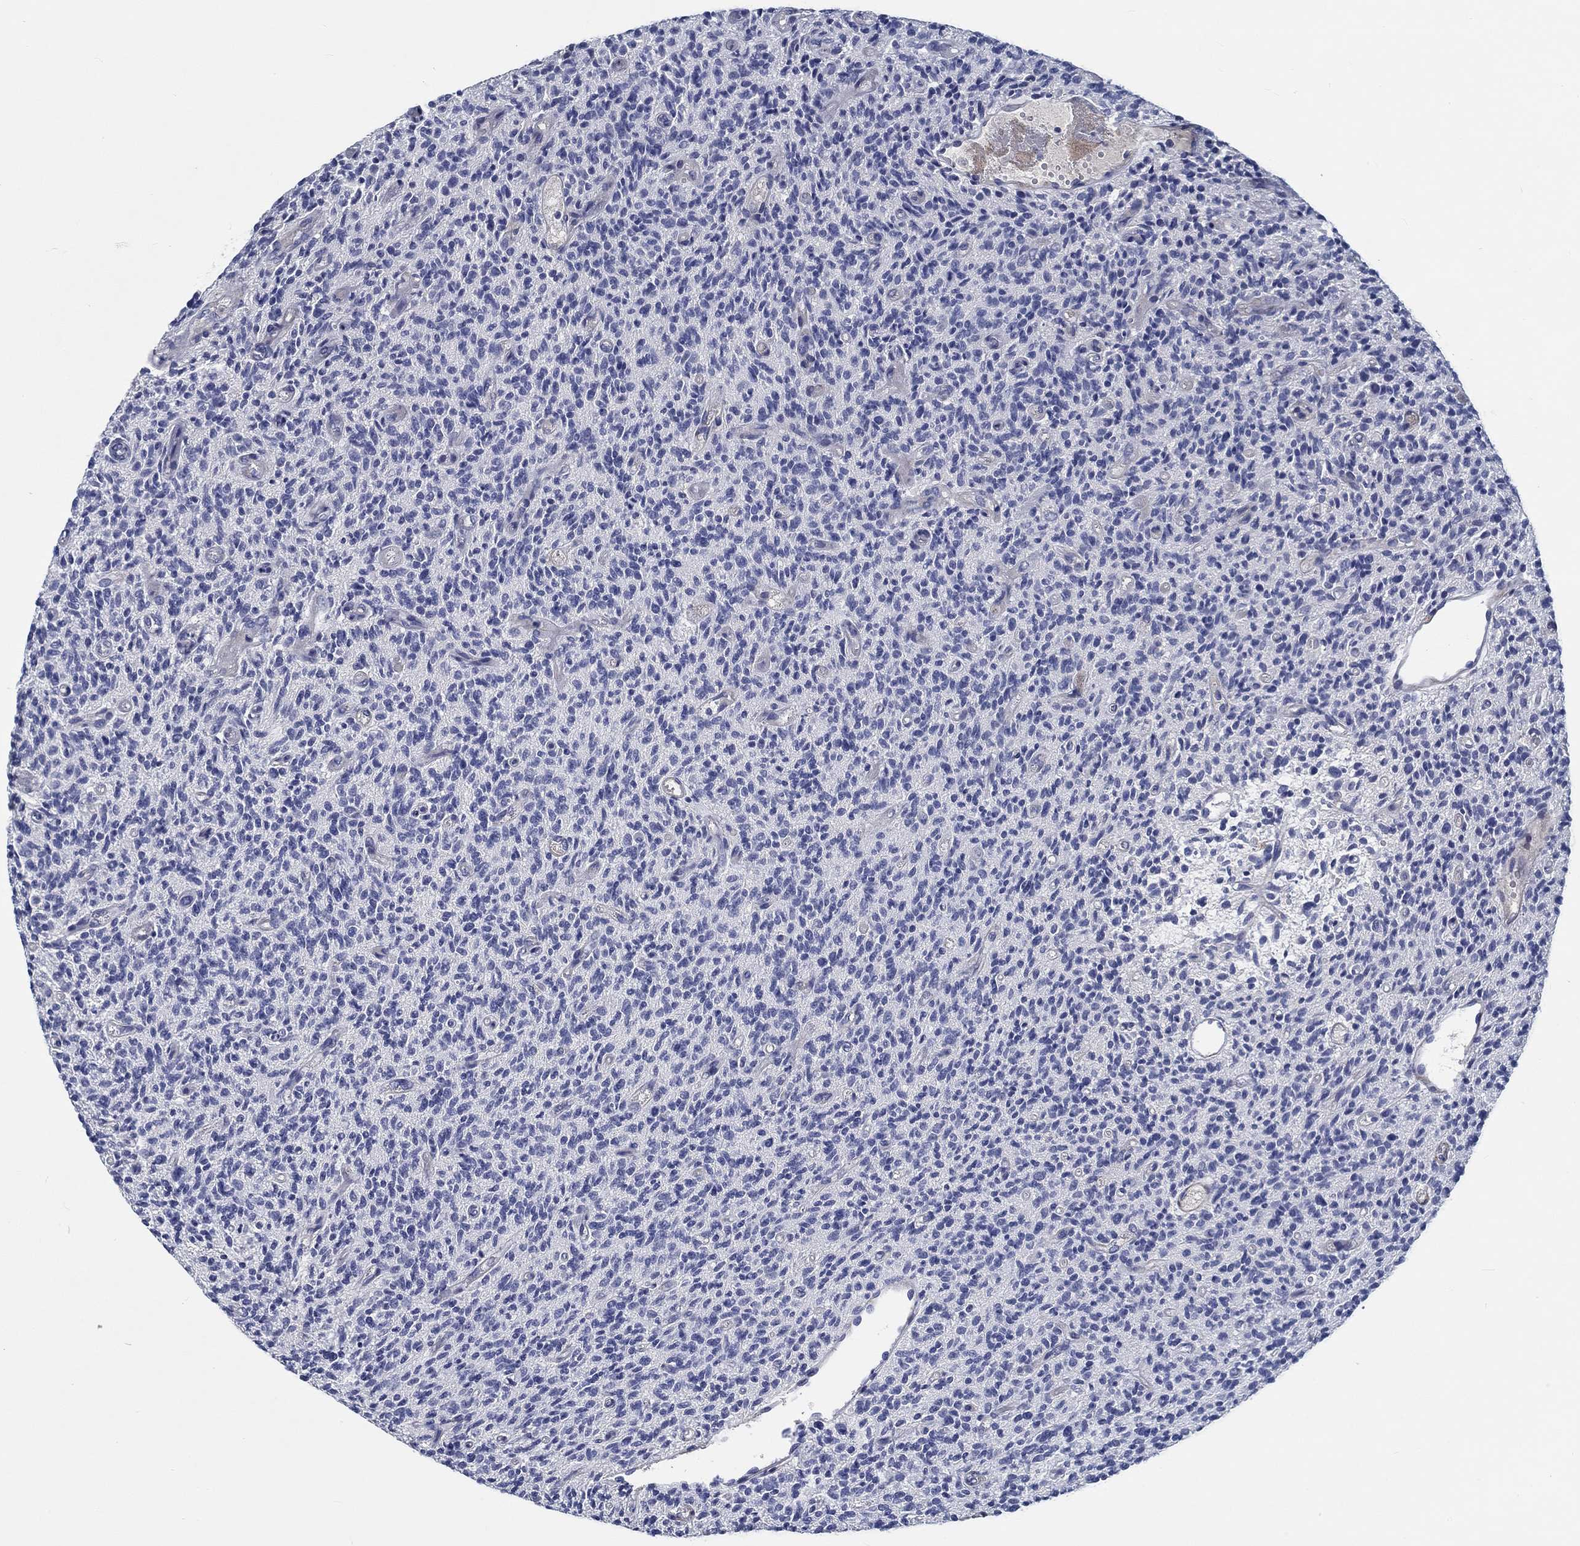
{"staining": {"intensity": "negative", "quantity": "none", "location": "none"}, "tissue": "glioma", "cell_type": "Tumor cells", "image_type": "cancer", "snomed": [{"axis": "morphology", "description": "Glioma, malignant, High grade"}, {"axis": "topography", "description": "Brain"}], "caption": "Human glioma stained for a protein using immunohistochemistry displays no positivity in tumor cells.", "gene": "MYBPC1", "patient": {"sex": "male", "age": 64}}